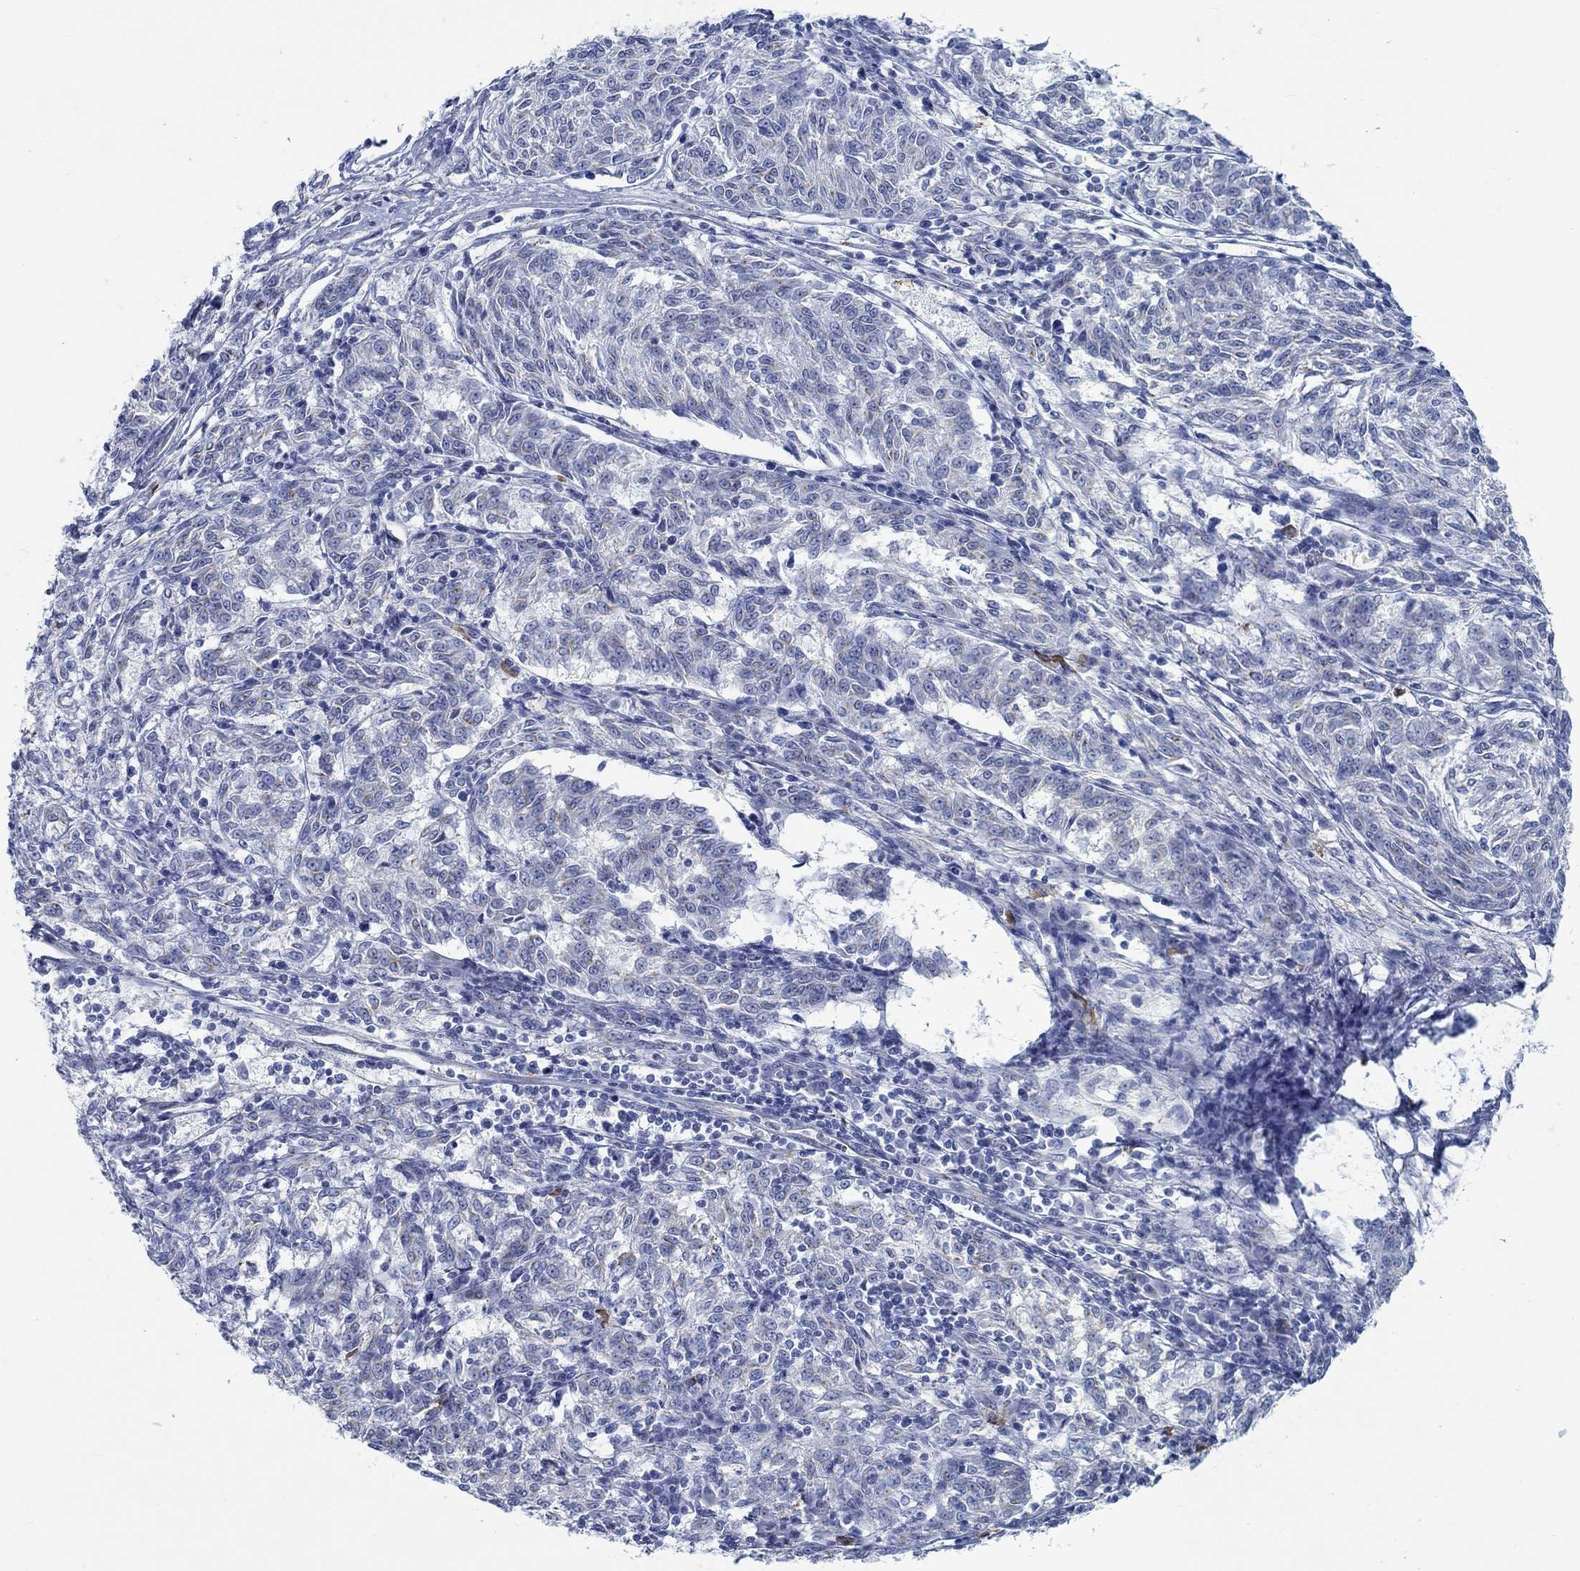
{"staining": {"intensity": "negative", "quantity": "none", "location": "none"}, "tissue": "melanoma", "cell_type": "Tumor cells", "image_type": "cancer", "snomed": [{"axis": "morphology", "description": "Malignant melanoma, NOS"}, {"axis": "topography", "description": "Skin"}], "caption": "Micrograph shows no protein positivity in tumor cells of malignant melanoma tissue.", "gene": "TEKT4", "patient": {"sex": "female", "age": 72}}